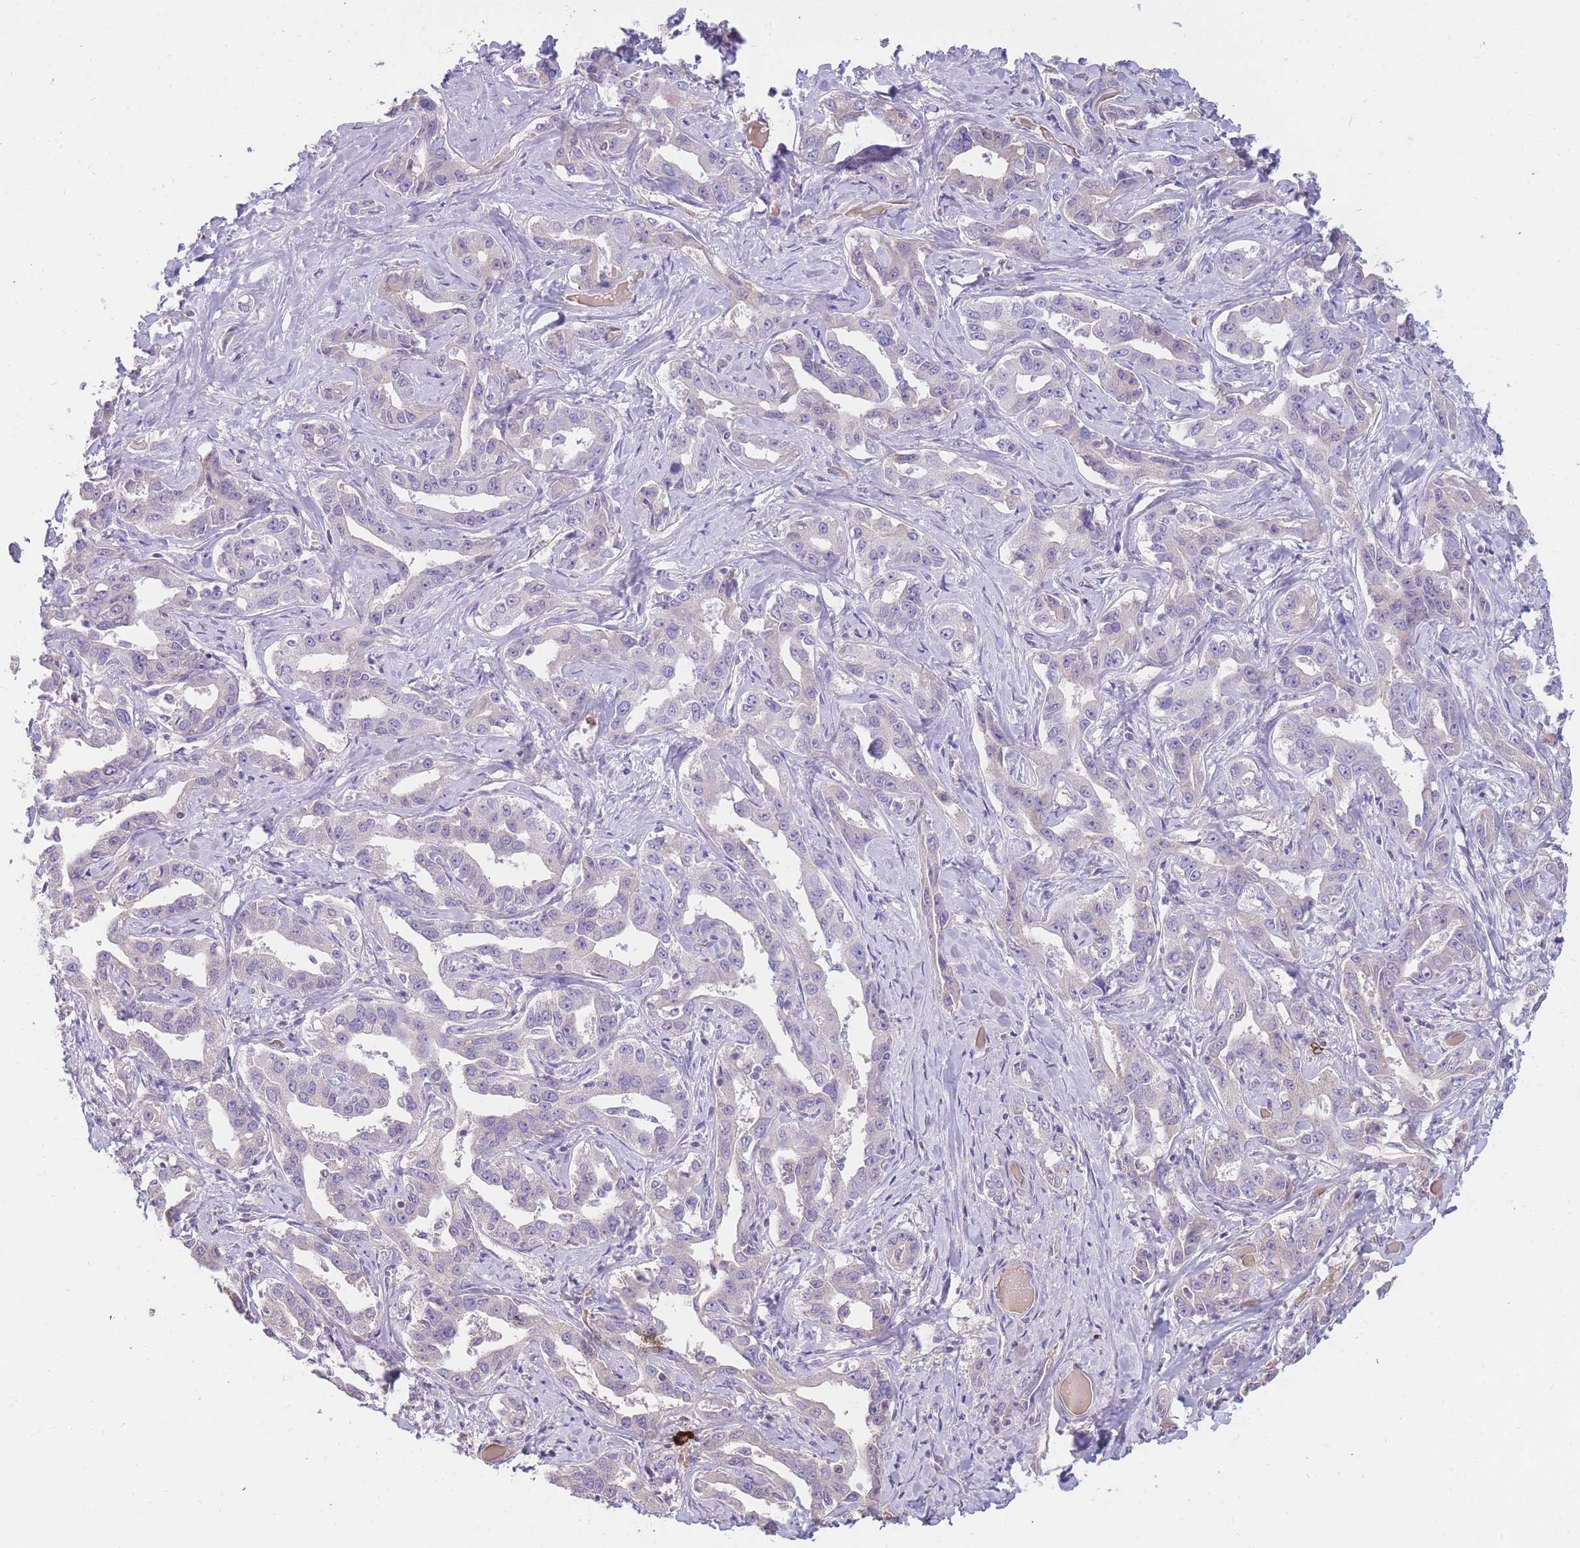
{"staining": {"intensity": "negative", "quantity": "none", "location": "none"}, "tissue": "liver cancer", "cell_type": "Tumor cells", "image_type": "cancer", "snomed": [{"axis": "morphology", "description": "Cholangiocarcinoma"}, {"axis": "topography", "description": "Liver"}], "caption": "Tumor cells show no significant positivity in liver cholangiocarcinoma.", "gene": "TPSD1", "patient": {"sex": "male", "age": 59}}